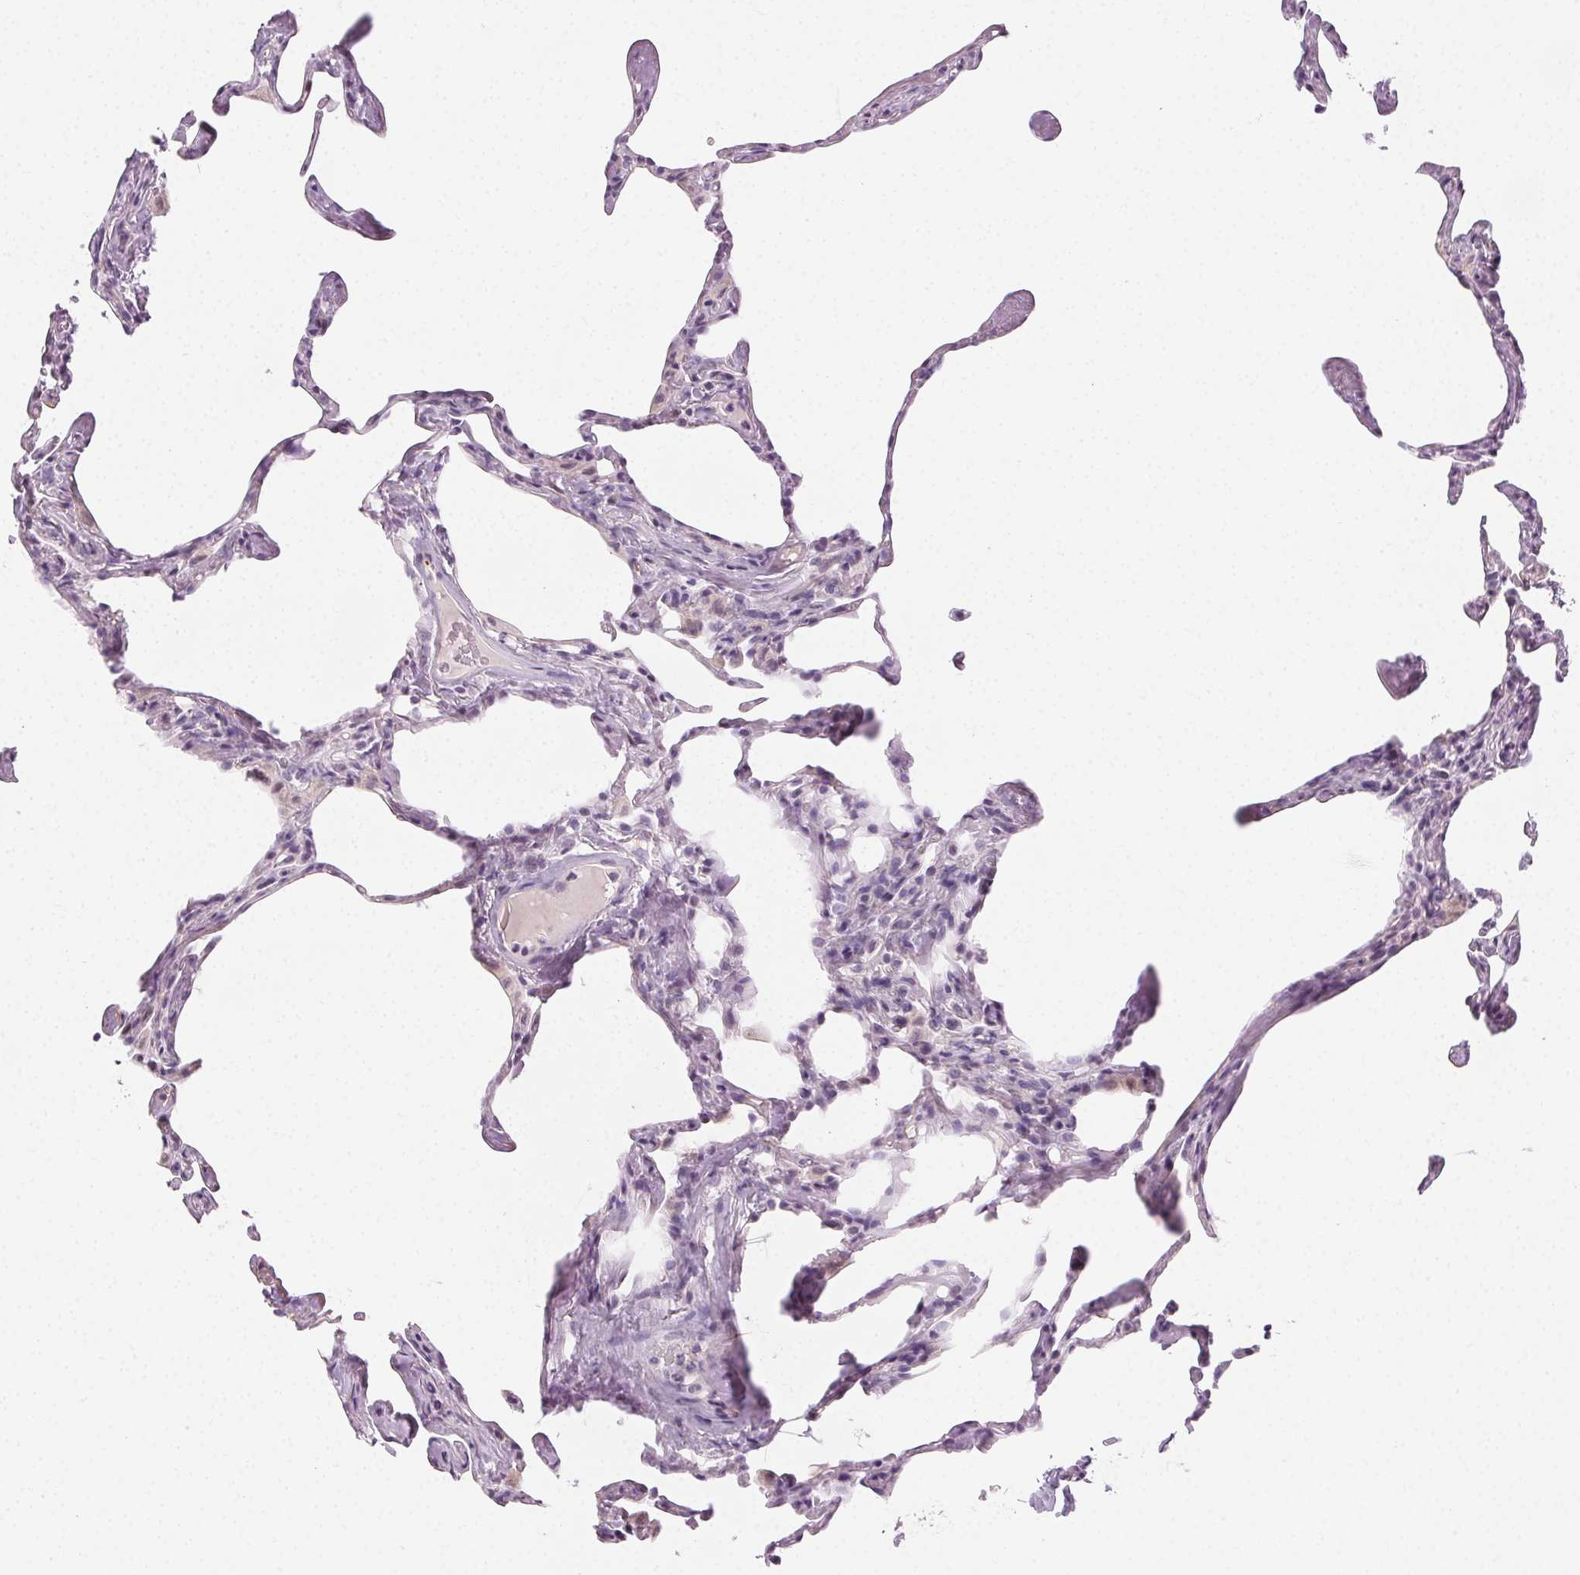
{"staining": {"intensity": "negative", "quantity": "none", "location": "none"}, "tissue": "lung", "cell_type": "Alveolar cells", "image_type": "normal", "snomed": [{"axis": "morphology", "description": "Normal tissue, NOS"}, {"axis": "topography", "description": "Lung"}], "caption": "IHC histopathology image of unremarkable lung: human lung stained with DAB demonstrates no significant protein positivity in alveolar cells. Nuclei are stained in blue.", "gene": "AIF1L", "patient": {"sex": "male", "age": 65}}